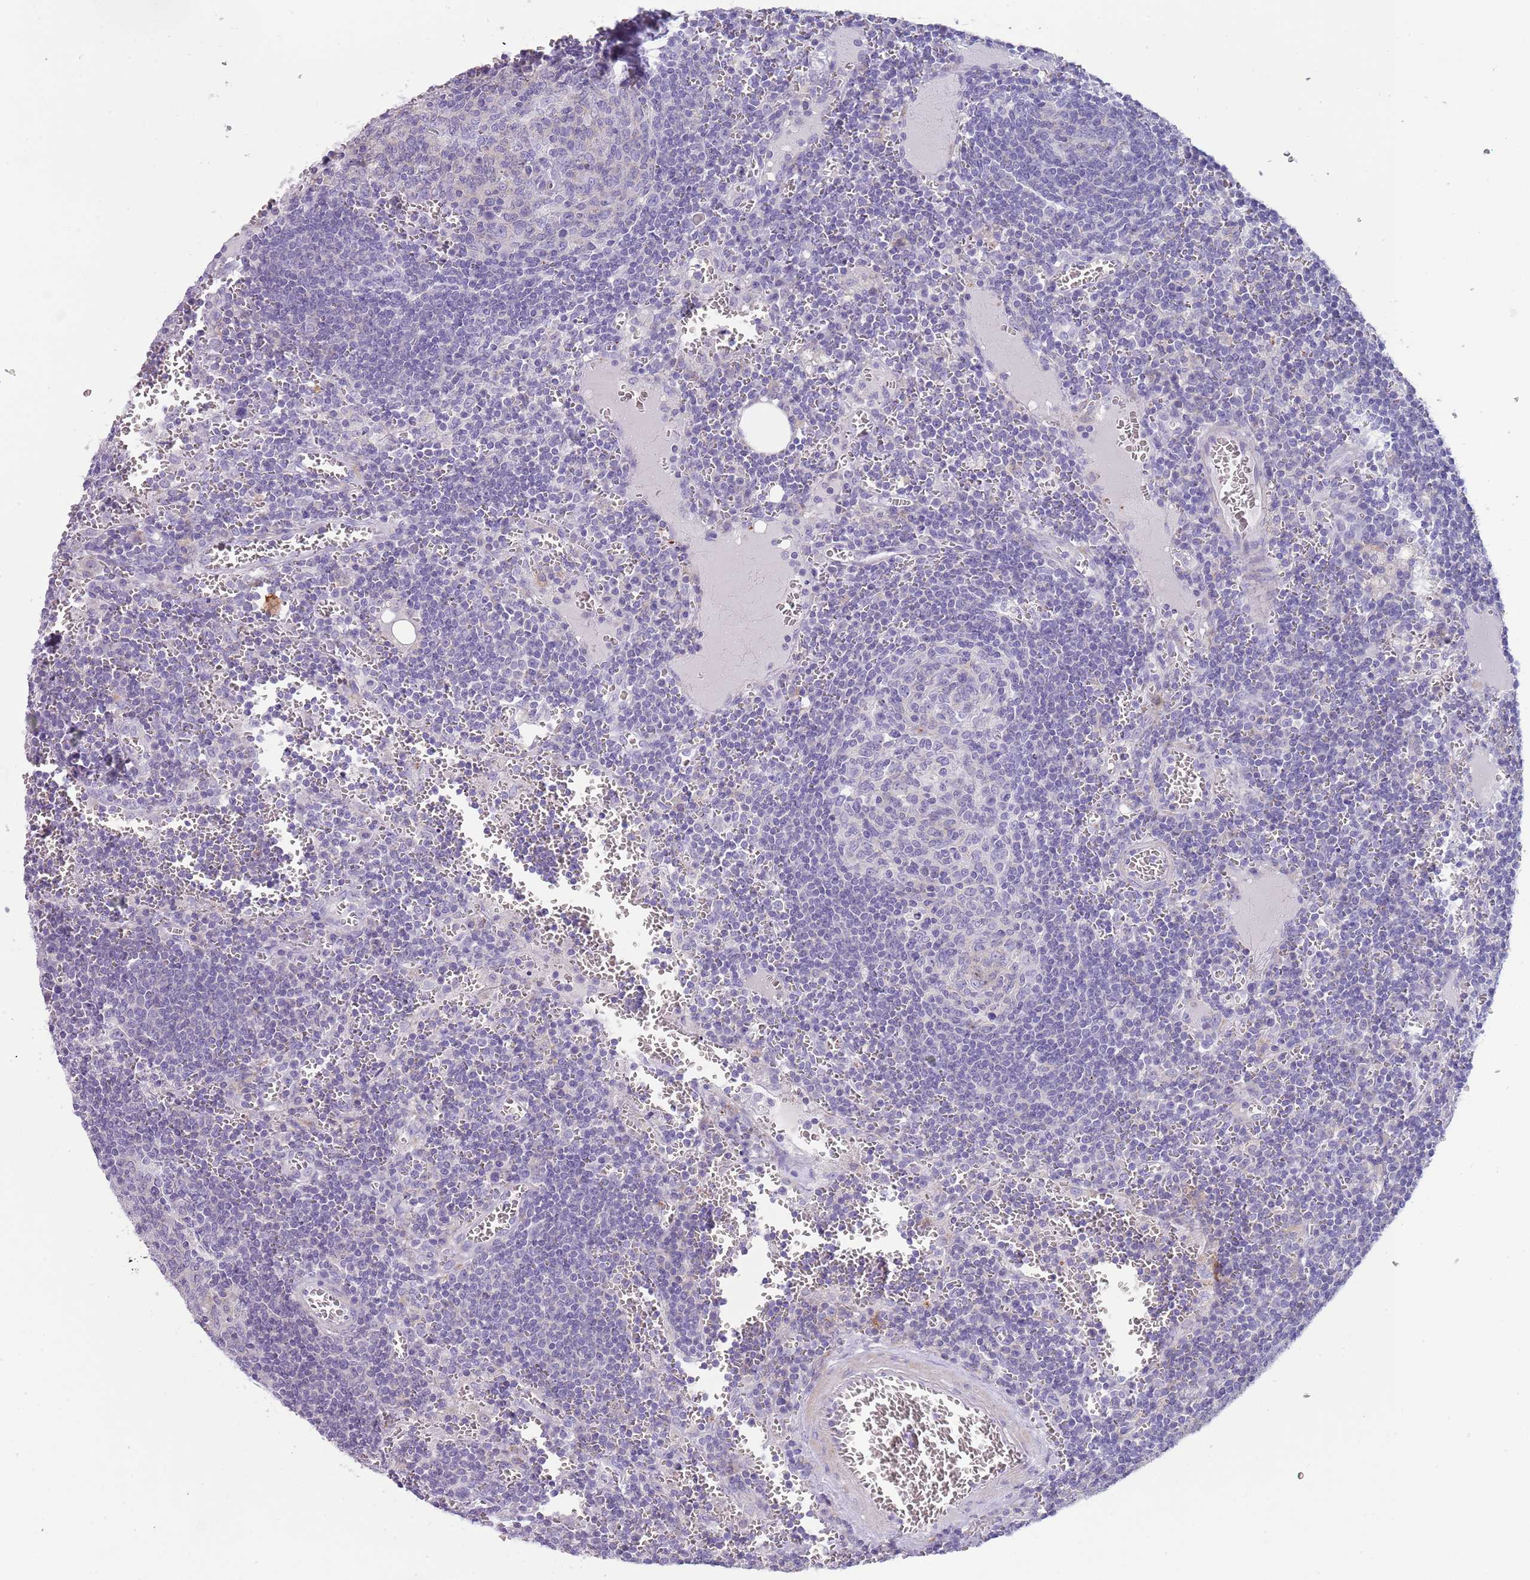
{"staining": {"intensity": "weak", "quantity": "<25%", "location": "cytoplasmic/membranous"}, "tissue": "lymph node", "cell_type": "Germinal center cells", "image_type": "normal", "snomed": [{"axis": "morphology", "description": "Normal tissue, NOS"}, {"axis": "topography", "description": "Lymph node"}], "caption": "Immunohistochemistry photomicrograph of unremarkable lymph node: human lymph node stained with DAB (3,3'-diaminobenzidine) shows no significant protein staining in germinal center cells.", "gene": "ENSG00000271254", "patient": {"sex": "female", "age": 73}}